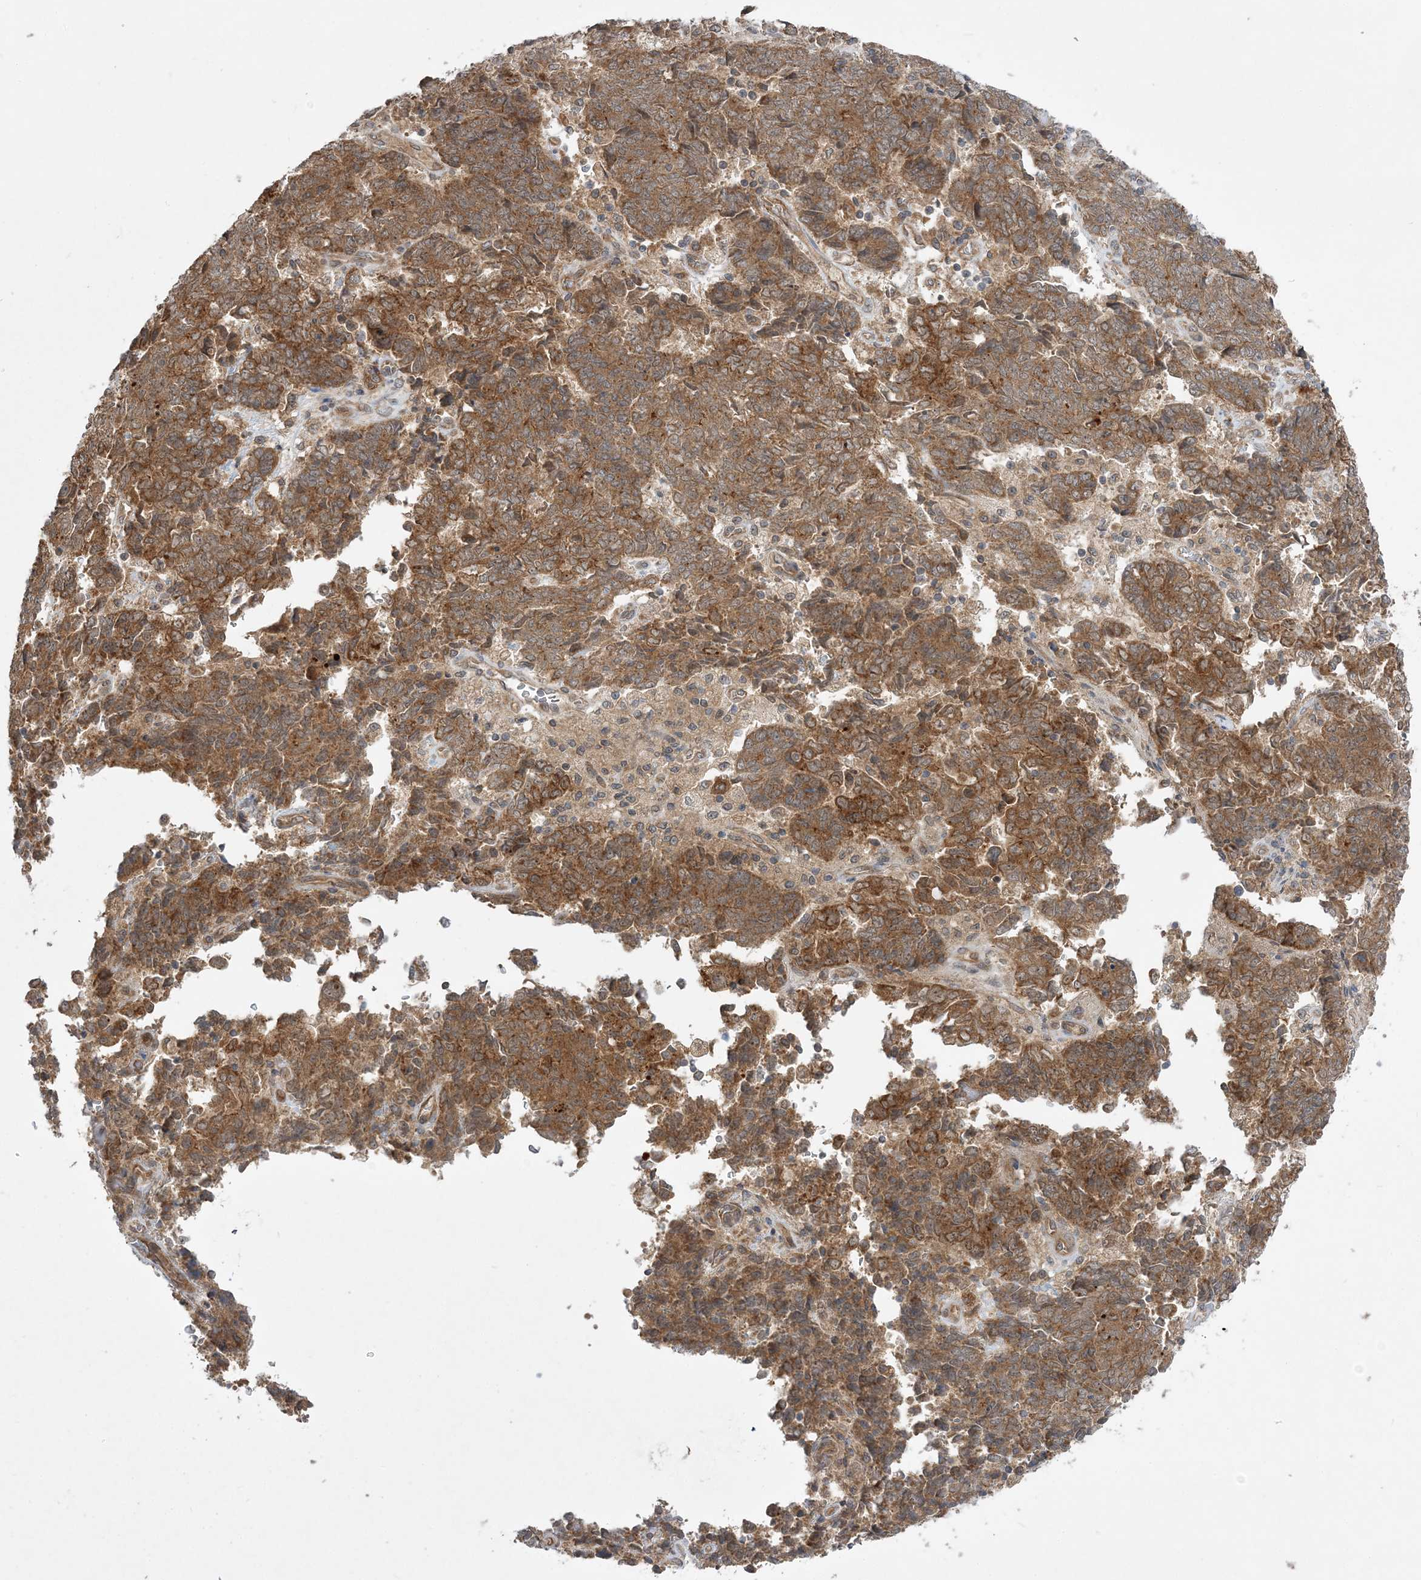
{"staining": {"intensity": "moderate", "quantity": ">75%", "location": "cytoplasmic/membranous"}, "tissue": "endometrial cancer", "cell_type": "Tumor cells", "image_type": "cancer", "snomed": [{"axis": "morphology", "description": "Adenocarcinoma, NOS"}, {"axis": "topography", "description": "Endometrium"}], "caption": "Moderate cytoplasmic/membranous protein expression is present in about >75% of tumor cells in endometrial adenocarcinoma. (Brightfield microscopy of DAB IHC at high magnification).", "gene": "MMADHC", "patient": {"sex": "female", "age": 80}}